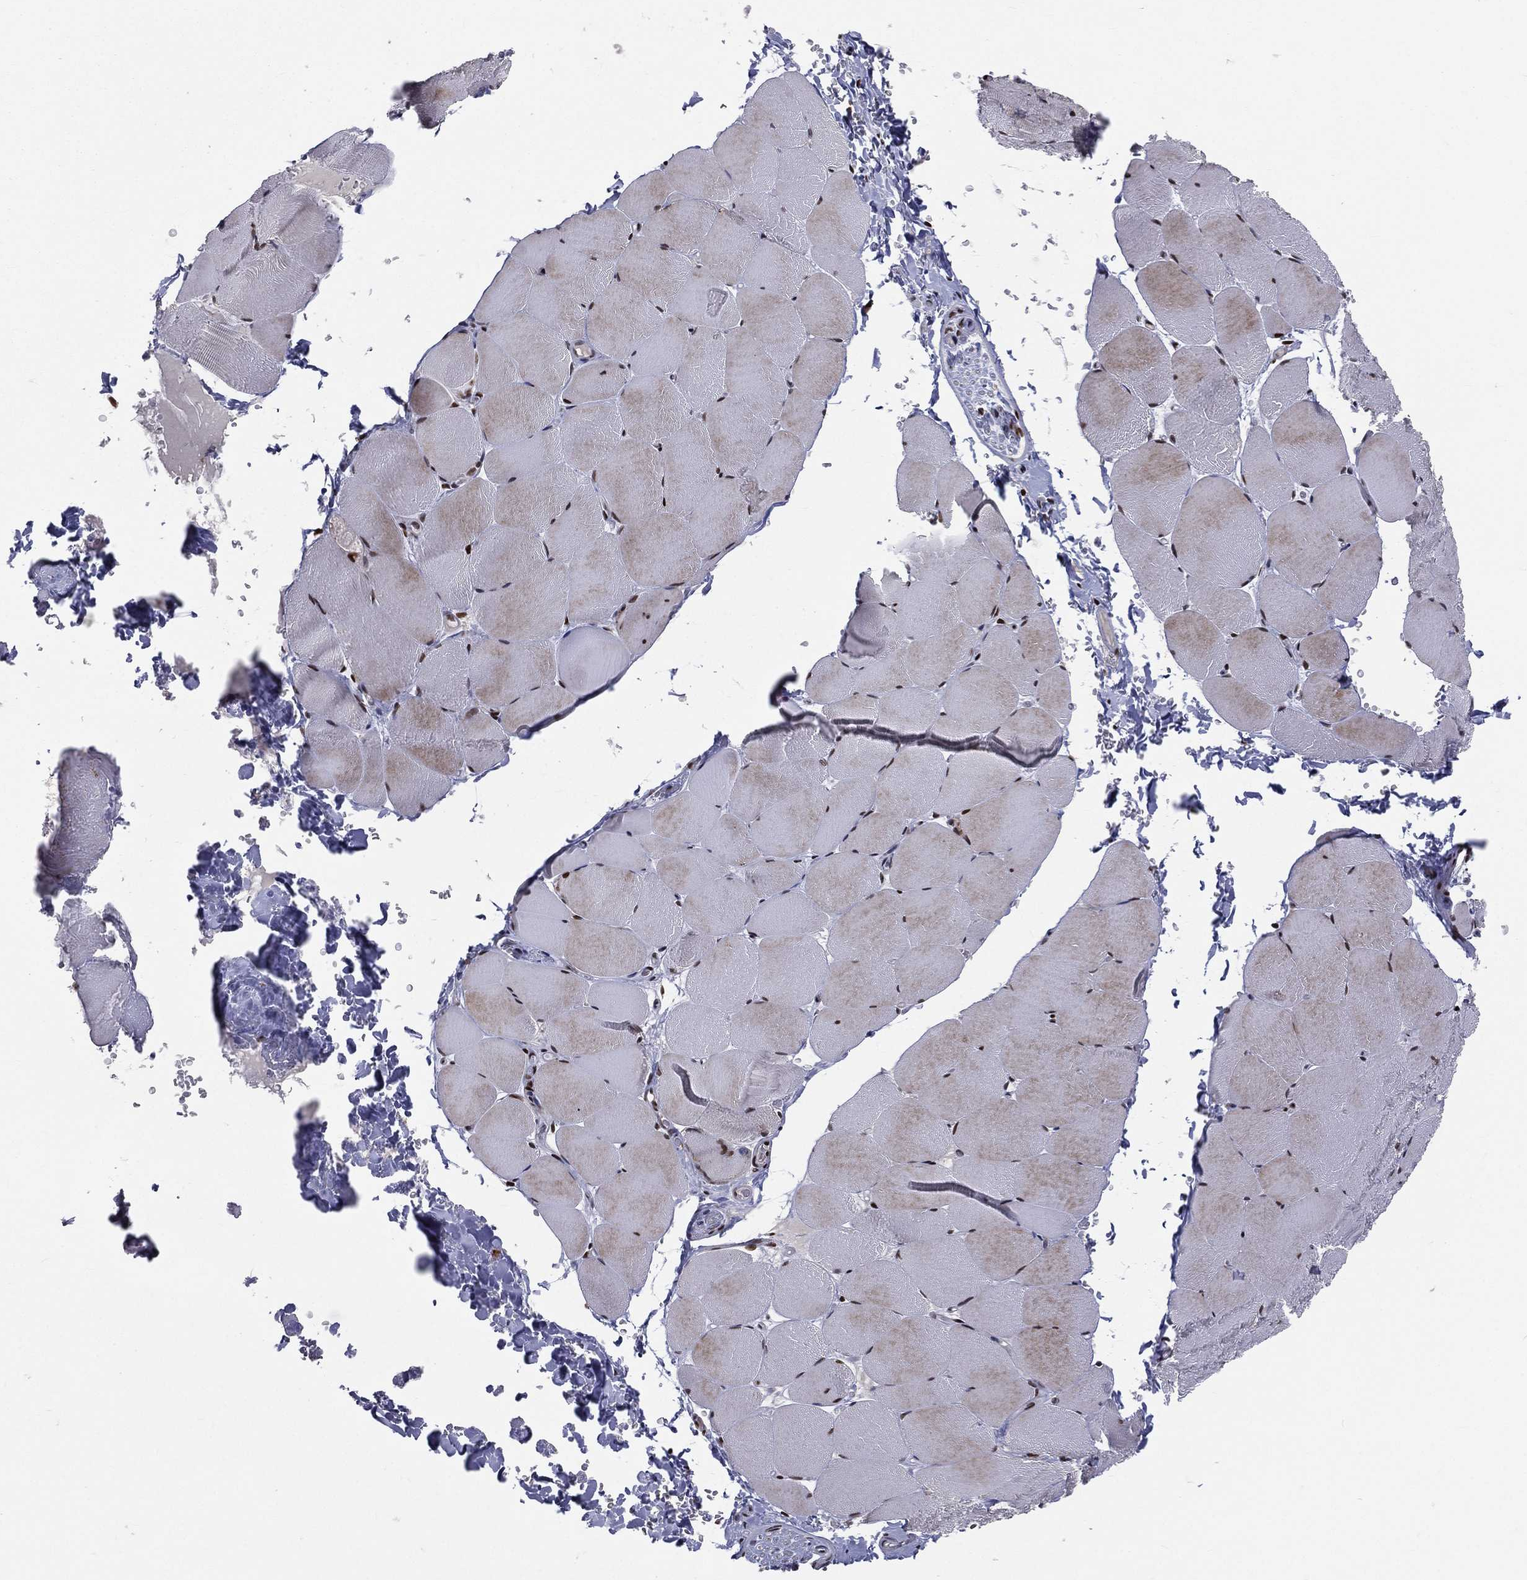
{"staining": {"intensity": "strong", "quantity": ">75%", "location": "nuclear"}, "tissue": "skeletal muscle", "cell_type": "Myocytes", "image_type": "normal", "snomed": [{"axis": "morphology", "description": "Normal tissue, NOS"}, {"axis": "topography", "description": "Skeletal muscle"}], "caption": "This photomicrograph shows immunohistochemistry (IHC) staining of normal skeletal muscle, with high strong nuclear positivity in approximately >75% of myocytes.", "gene": "ZEB1", "patient": {"sex": "female", "age": 37}}